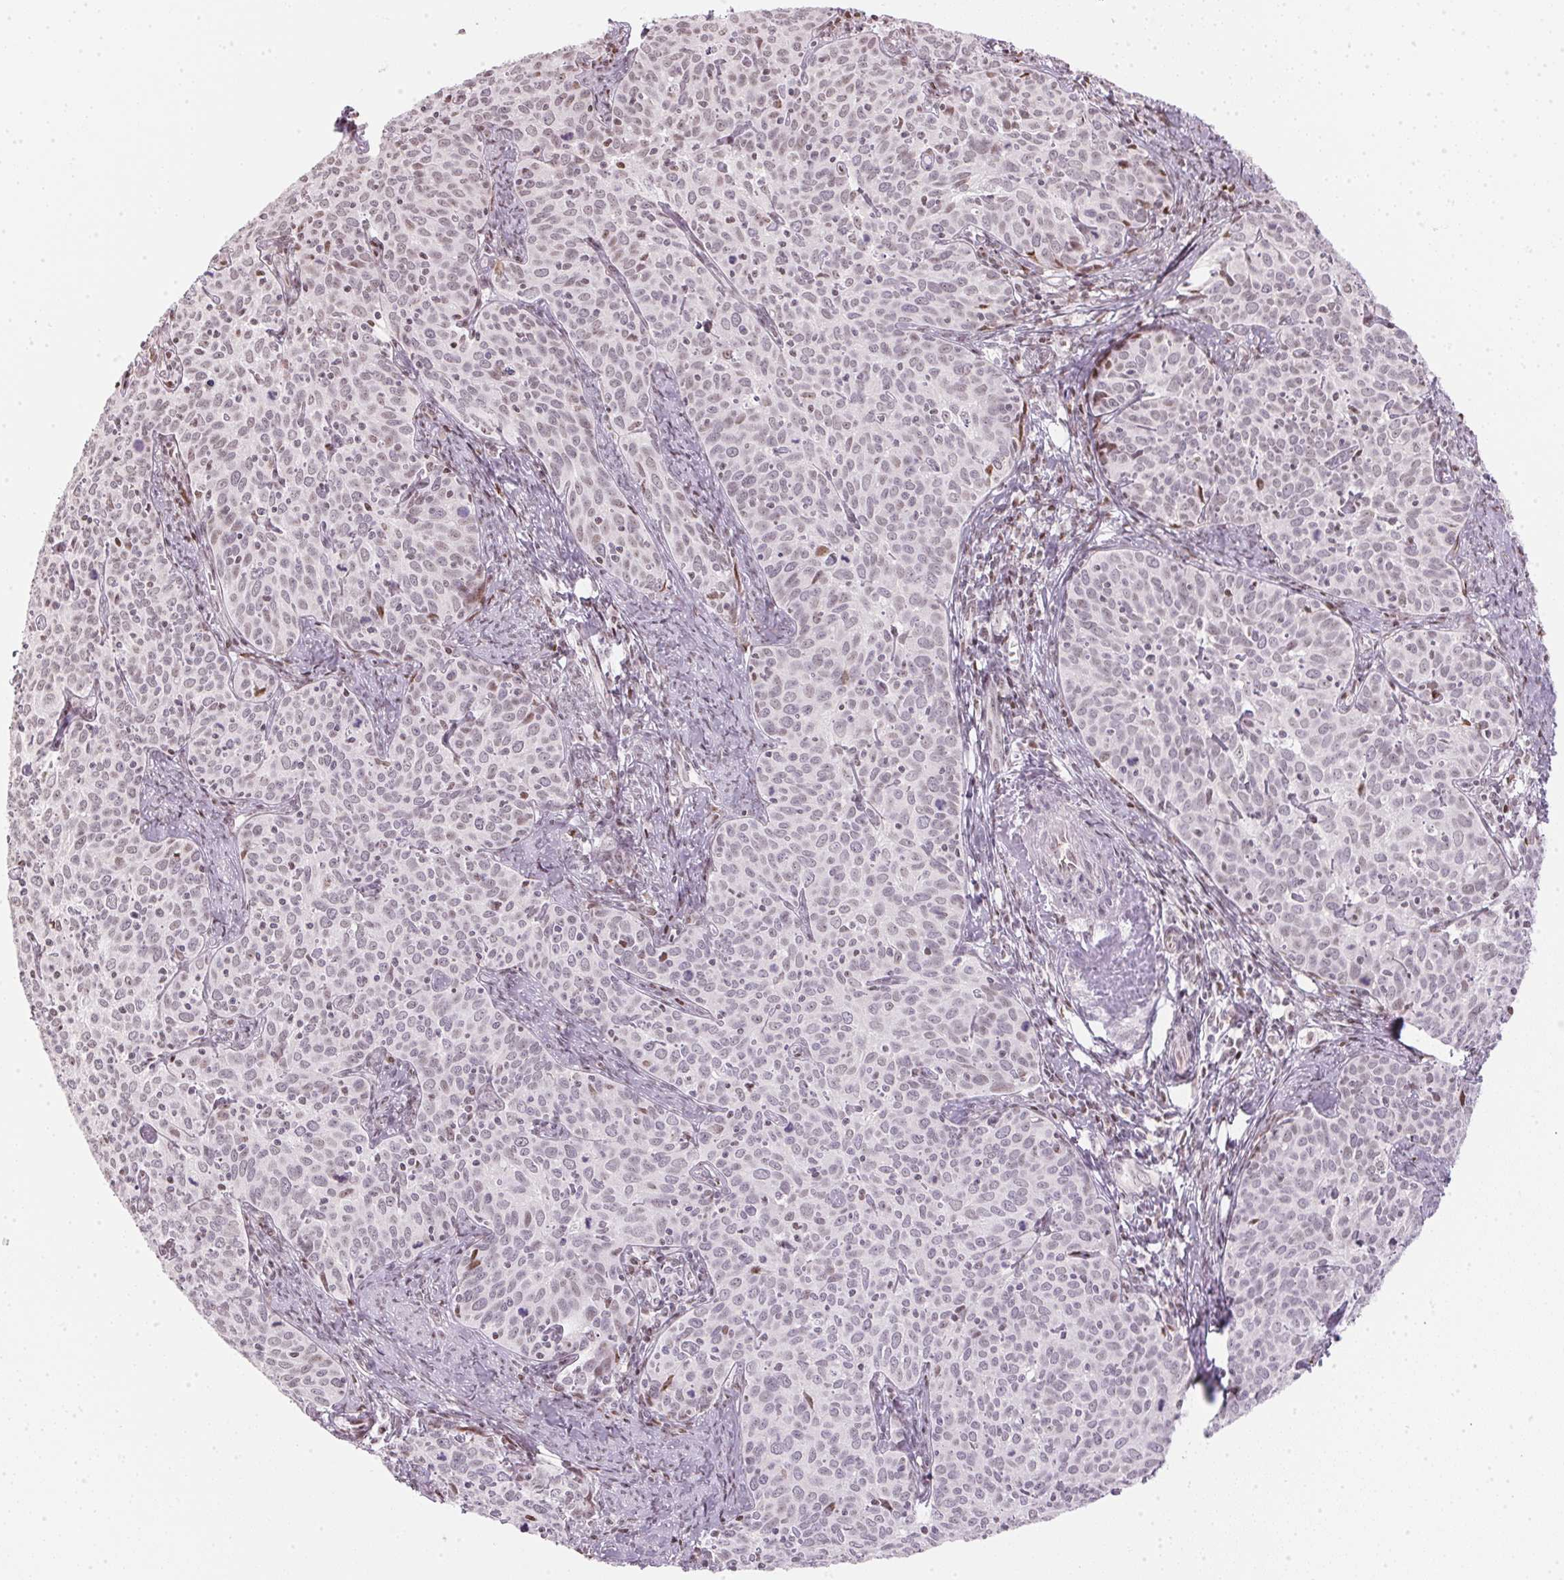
{"staining": {"intensity": "negative", "quantity": "none", "location": "none"}, "tissue": "cervical cancer", "cell_type": "Tumor cells", "image_type": "cancer", "snomed": [{"axis": "morphology", "description": "Squamous cell carcinoma, NOS"}, {"axis": "topography", "description": "Cervix"}], "caption": "A histopathology image of cervical squamous cell carcinoma stained for a protein shows no brown staining in tumor cells. The staining was performed using DAB (3,3'-diaminobenzidine) to visualize the protein expression in brown, while the nuclei were stained in blue with hematoxylin (Magnification: 20x).", "gene": "KAT6A", "patient": {"sex": "female", "age": 62}}